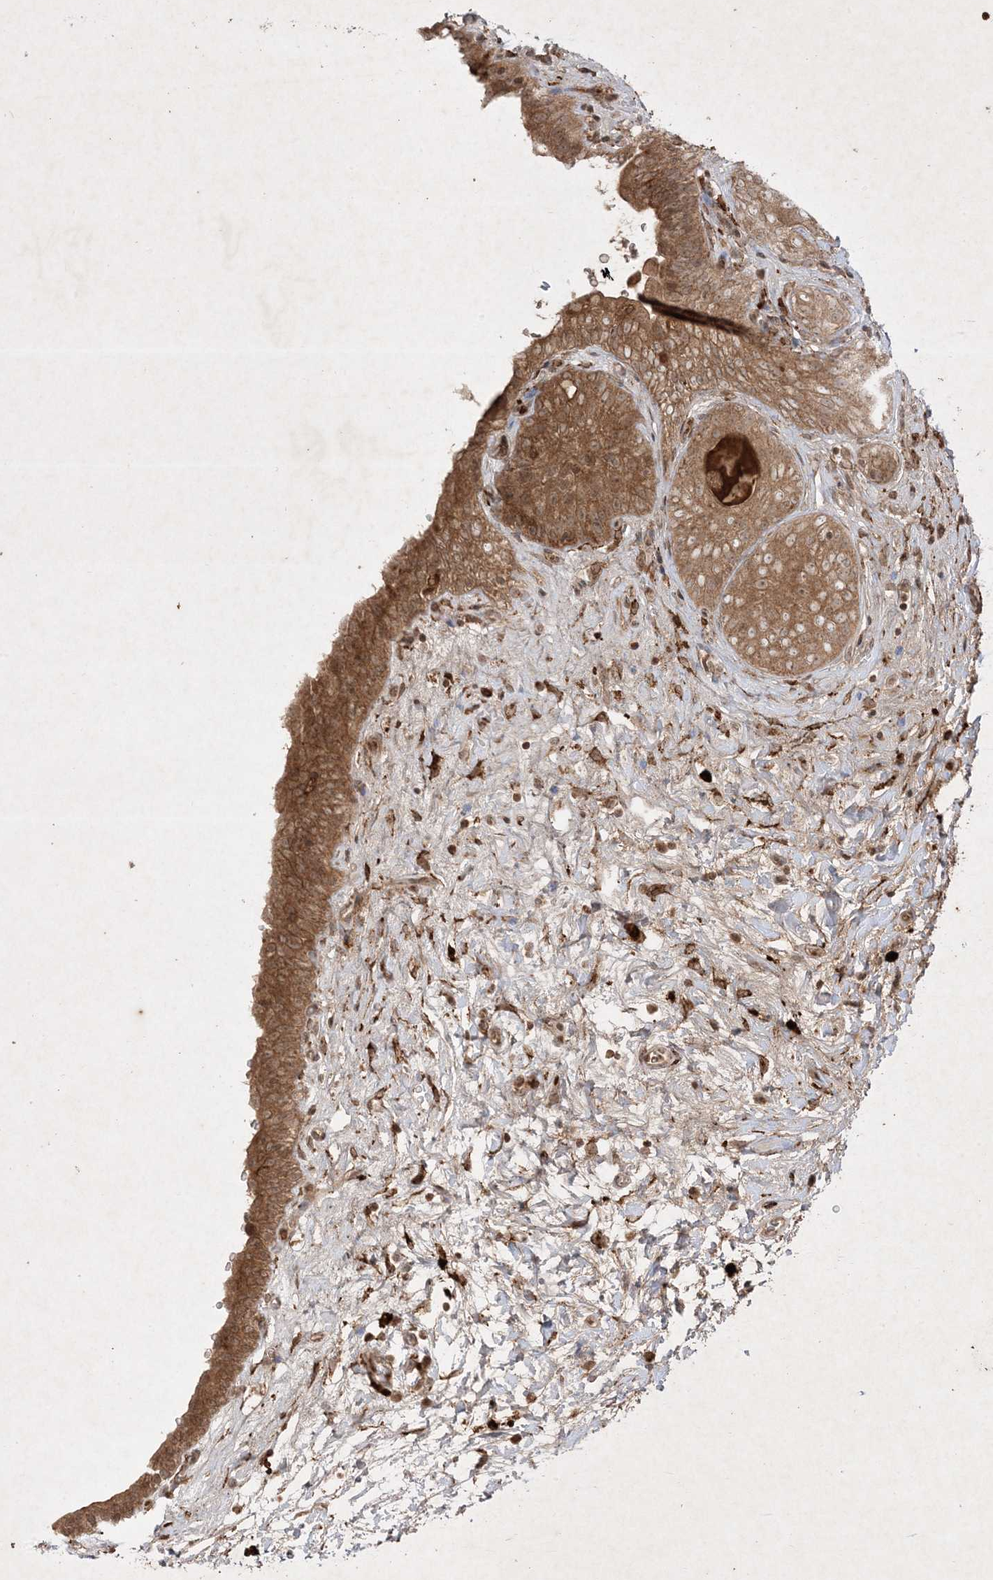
{"staining": {"intensity": "moderate", "quantity": ">75%", "location": "cytoplasmic/membranous"}, "tissue": "urinary bladder", "cell_type": "Urothelial cells", "image_type": "normal", "snomed": [{"axis": "morphology", "description": "Normal tissue, NOS"}, {"axis": "topography", "description": "Urinary bladder"}], "caption": "Urinary bladder stained for a protein exhibits moderate cytoplasmic/membranous positivity in urothelial cells.", "gene": "PTK6", "patient": {"sex": "male", "age": 83}}